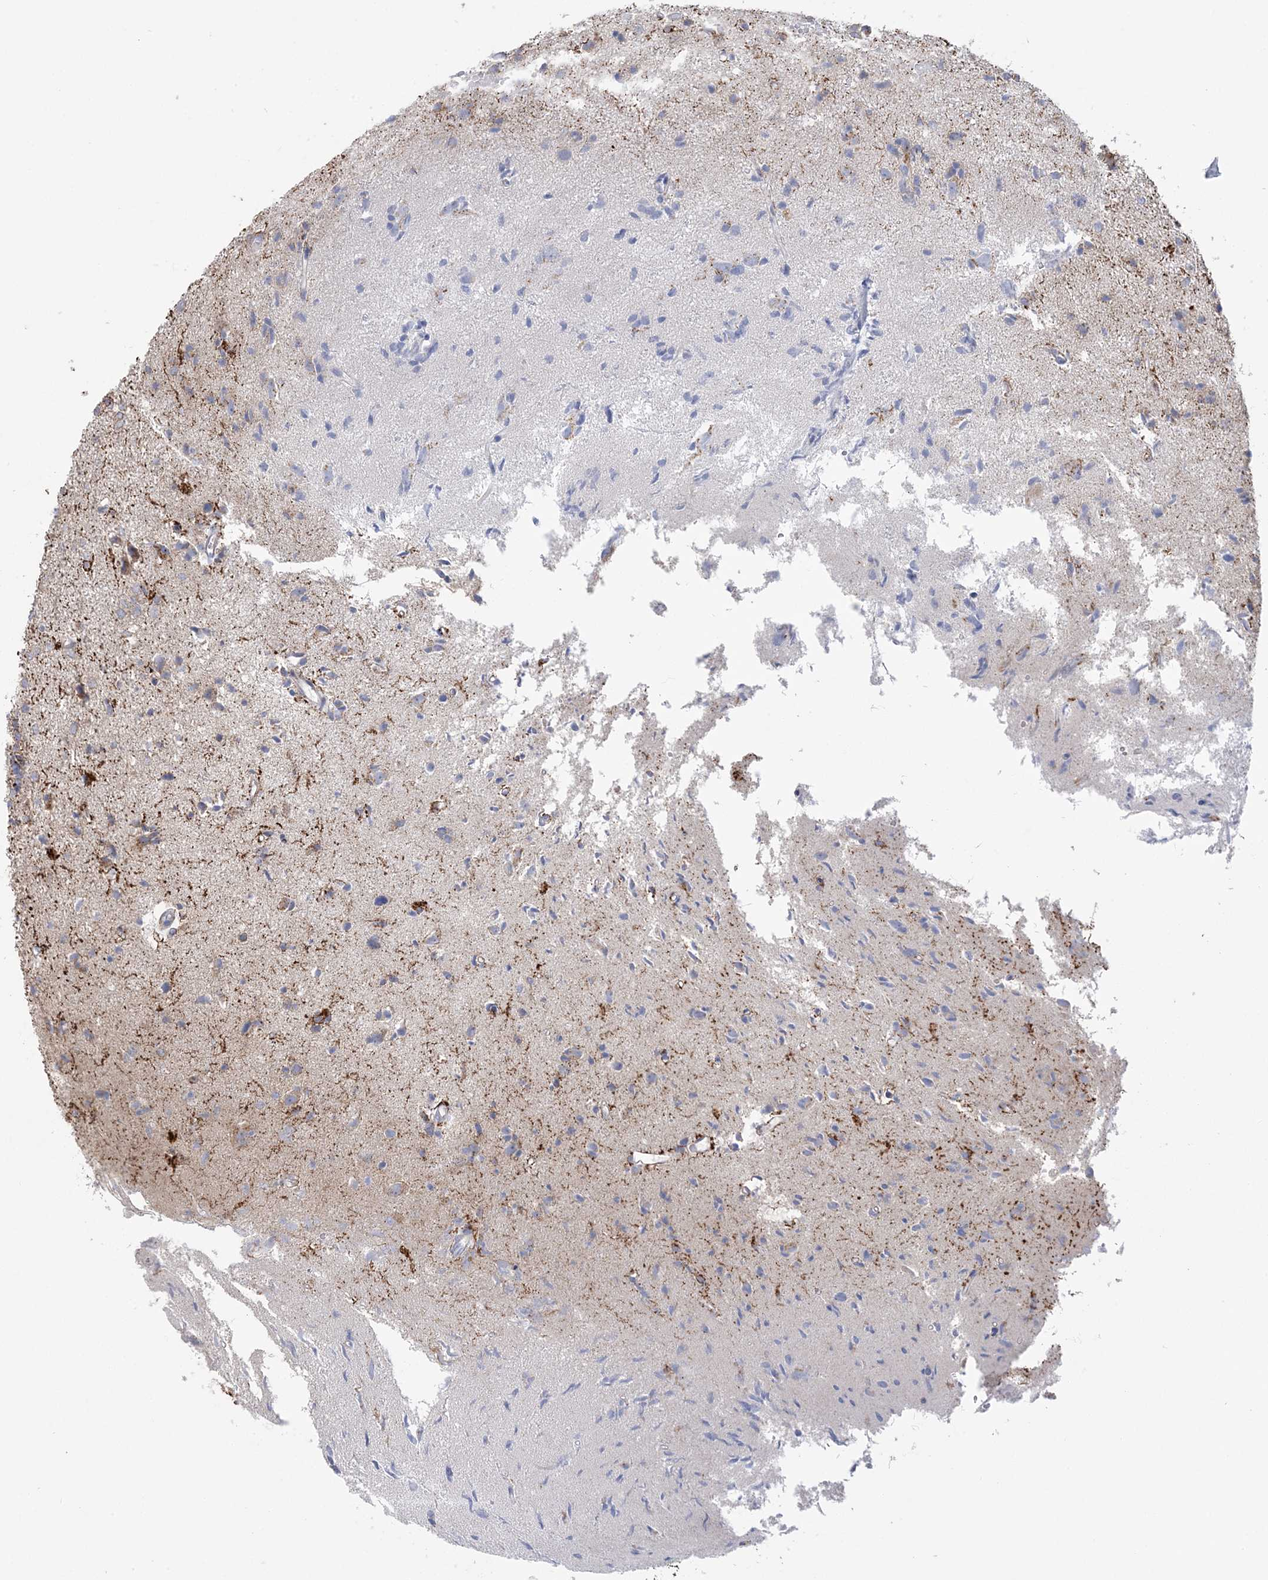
{"staining": {"intensity": "weak", "quantity": "25%-75%", "location": "cytoplasmic/membranous"}, "tissue": "glioma", "cell_type": "Tumor cells", "image_type": "cancer", "snomed": [{"axis": "morphology", "description": "Glioma, malignant, High grade"}, {"axis": "topography", "description": "Brain"}], "caption": "Immunohistochemistry (IHC) photomicrograph of human glioma stained for a protein (brown), which demonstrates low levels of weak cytoplasmic/membranous positivity in approximately 25%-75% of tumor cells.", "gene": "MMADHC", "patient": {"sex": "female", "age": 59}}